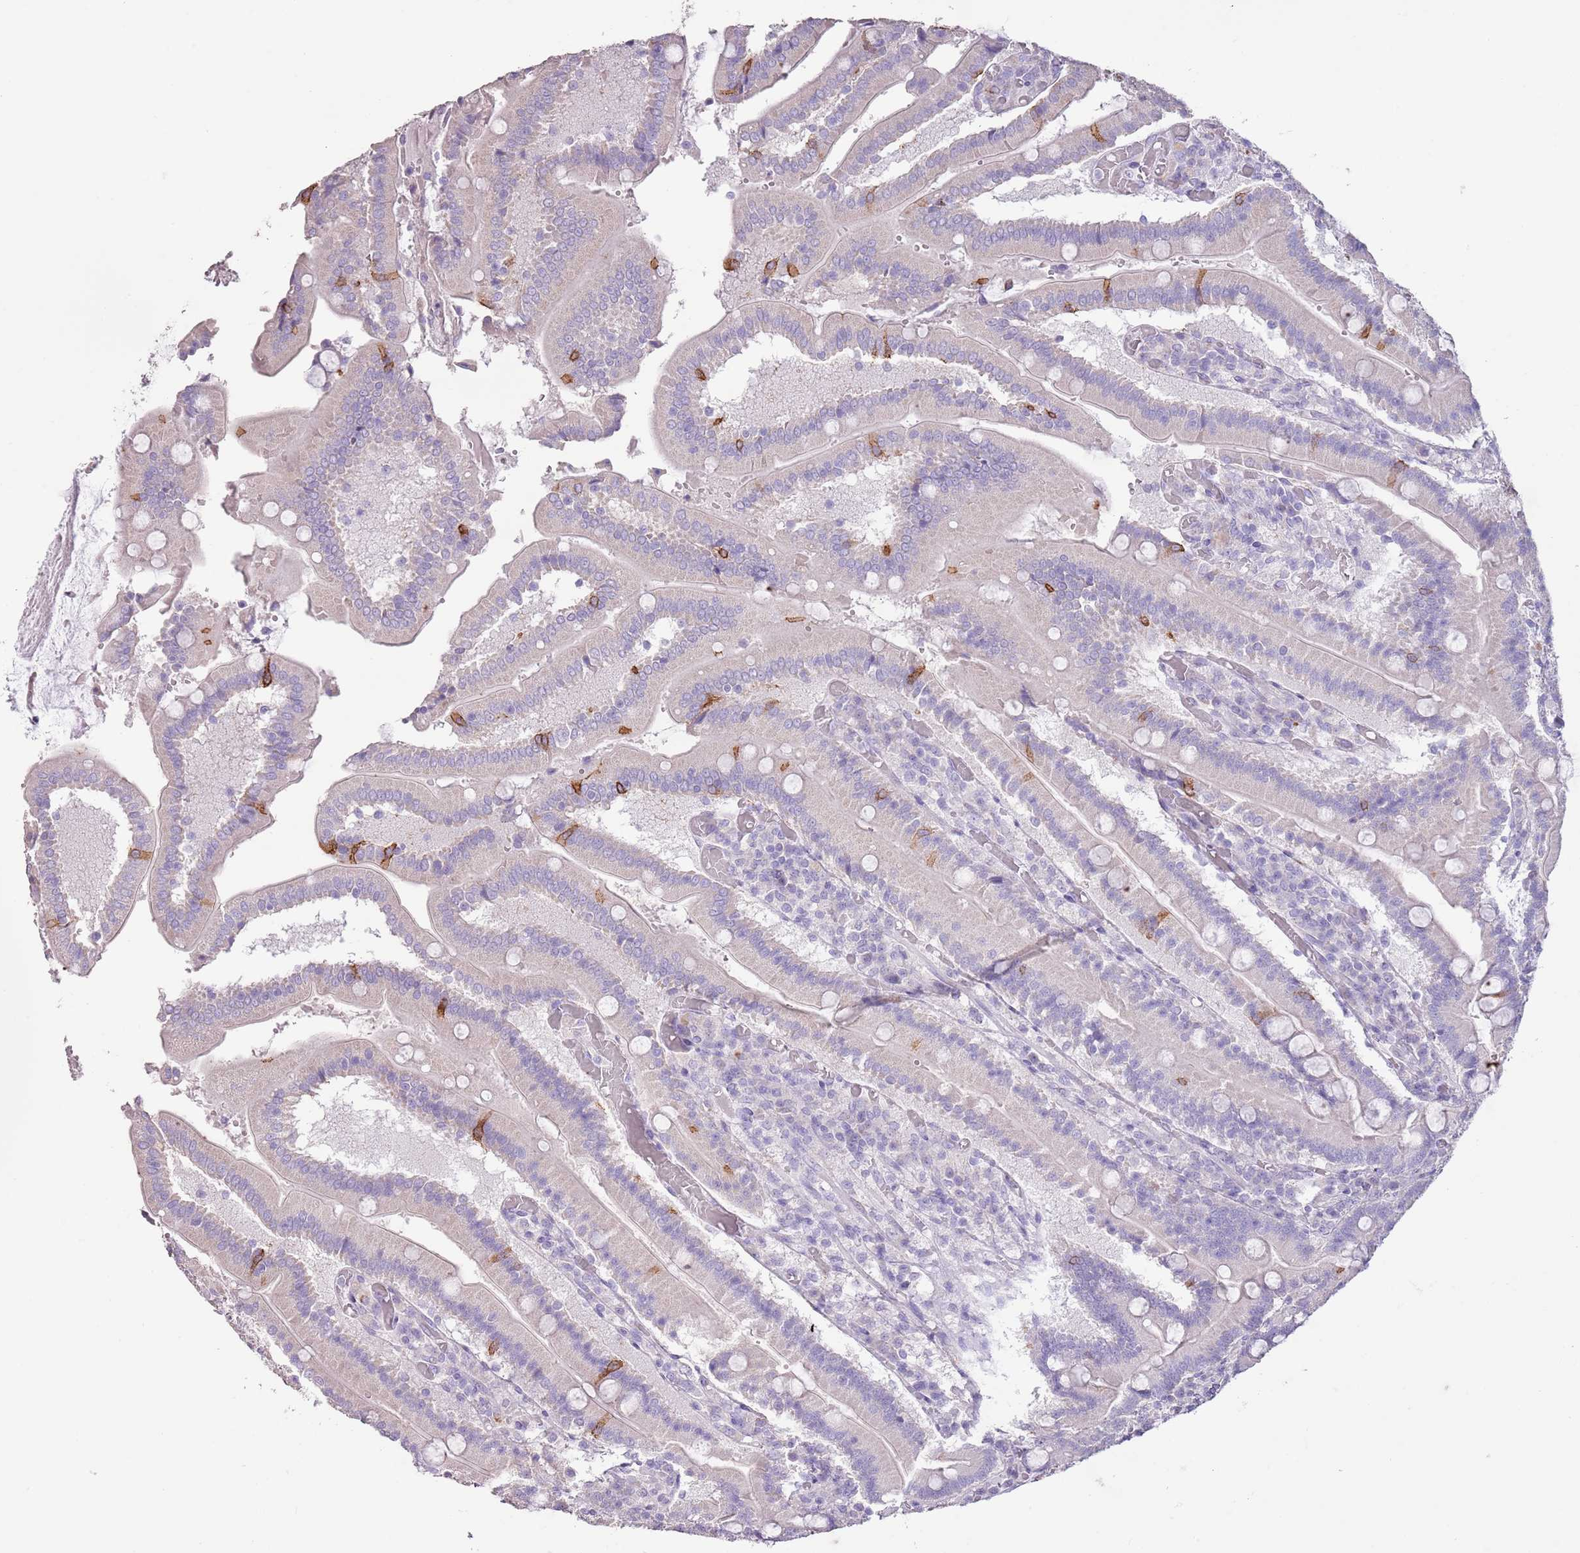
{"staining": {"intensity": "negative", "quantity": "none", "location": "none"}, "tissue": "duodenum", "cell_type": "Glandular cells", "image_type": "normal", "snomed": [{"axis": "morphology", "description": "Normal tissue, NOS"}, {"axis": "topography", "description": "Duodenum"}], "caption": "Duodenum was stained to show a protein in brown. There is no significant expression in glandular cells. Brightfield microscopy of immunohistochemistry (IHC) stained with DAB (brown) and hematoxylin (blue), captured at high magnification.", "gene": "BLOC1S2", "patient": {"sex": "female", "age": 62}}